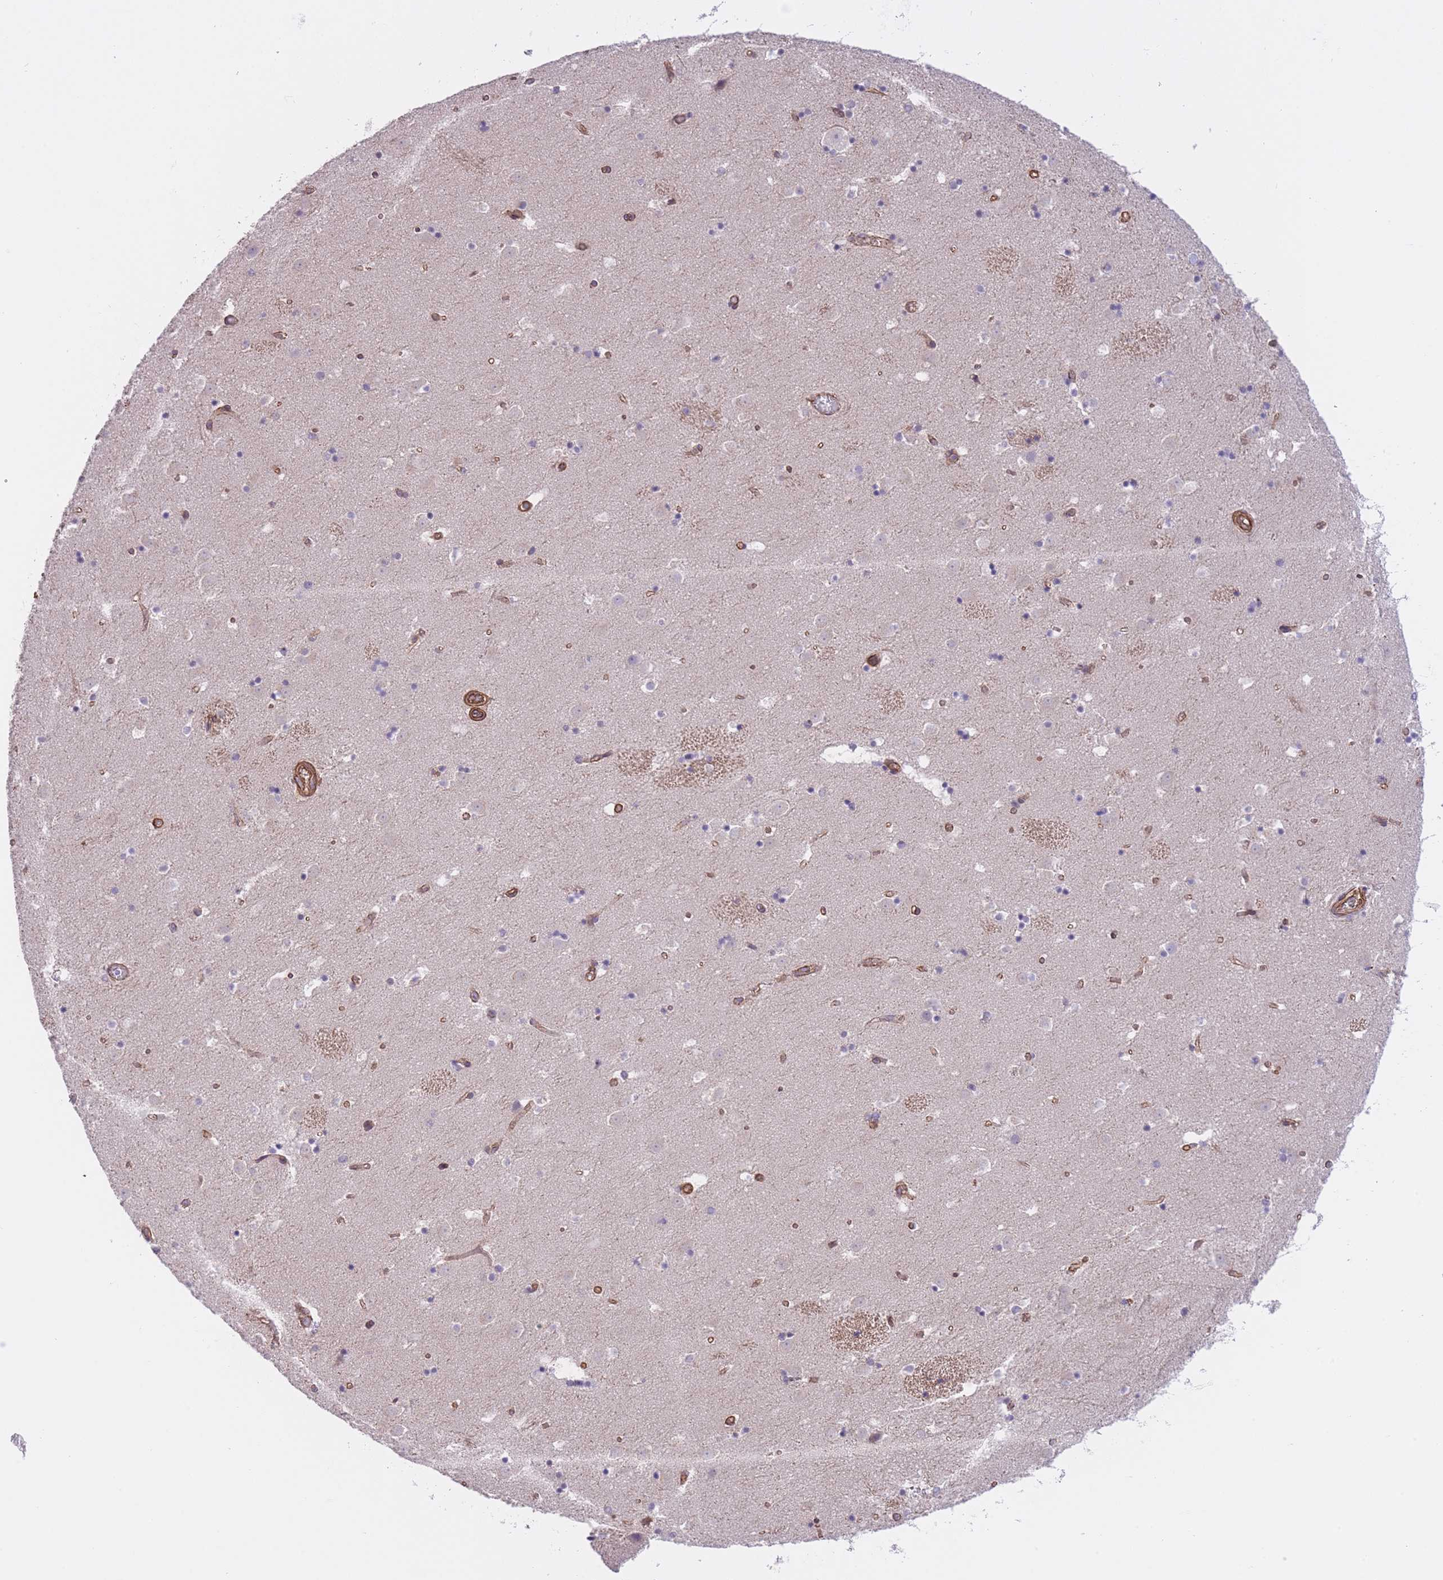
{"staining": {"intensity": "weak", "quantity": "<25%", "location": "nuclear"}, "tissue": "caudate", "cell_type": "Glial cells", "image_type": "normal", "snomed": [{"axis": "morphology", "description": "Normal tissue, NOS"}, {"axis": "topography", "description": "Lateral ventricle wall"}], "caption": "The photomicrograph displays no staining of glial cells in benign caudate.", "gene": "QTRT1", "patient": {"sex": "male", "age": 25}}